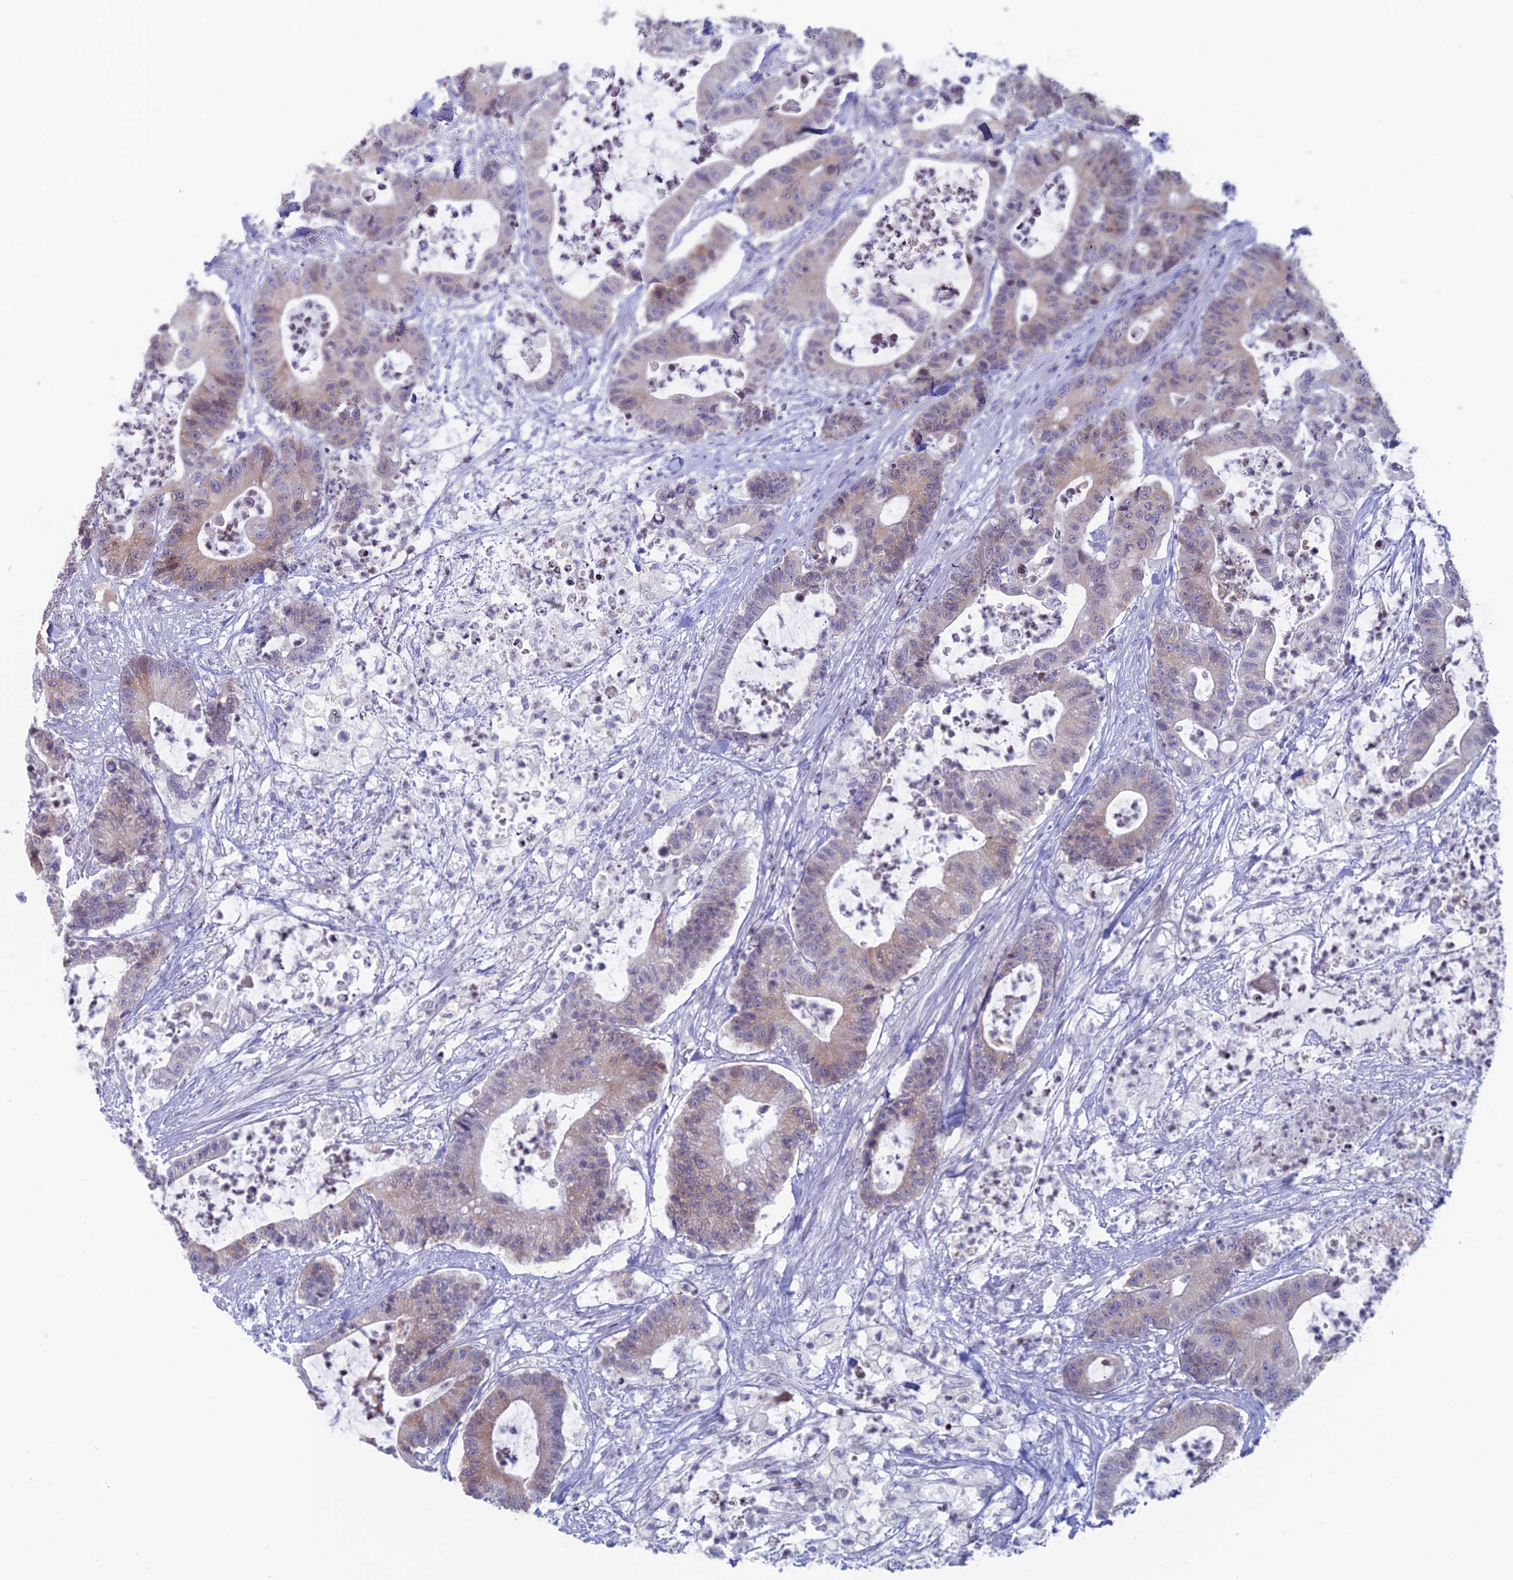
{"staining": {"intensity": "weak", "quantity": "25%-75%", "location": "cytoplasmic/membranous"}, "tissue": "colorectal cancer", "cell_type": "Tumor cells", "image_type": "cancer", "snomed": [{"axis": "morphology", "description": "Adenocarcinoma, NOS"}, {"axis": "topography", "description": "Colon"}], "caption": "Immunohistochemistry (IHC) (DAB) staining of human colorectal cancer (adenocarcinoma) displays weak cytoplasmic/membranous protein expression in approximately 25%-75% of tumor cells. (Brightfield microscopy of DAB IHC at high magnification).", "gene": "CERS6", "patient": {"sex": "female", "age": 84}}